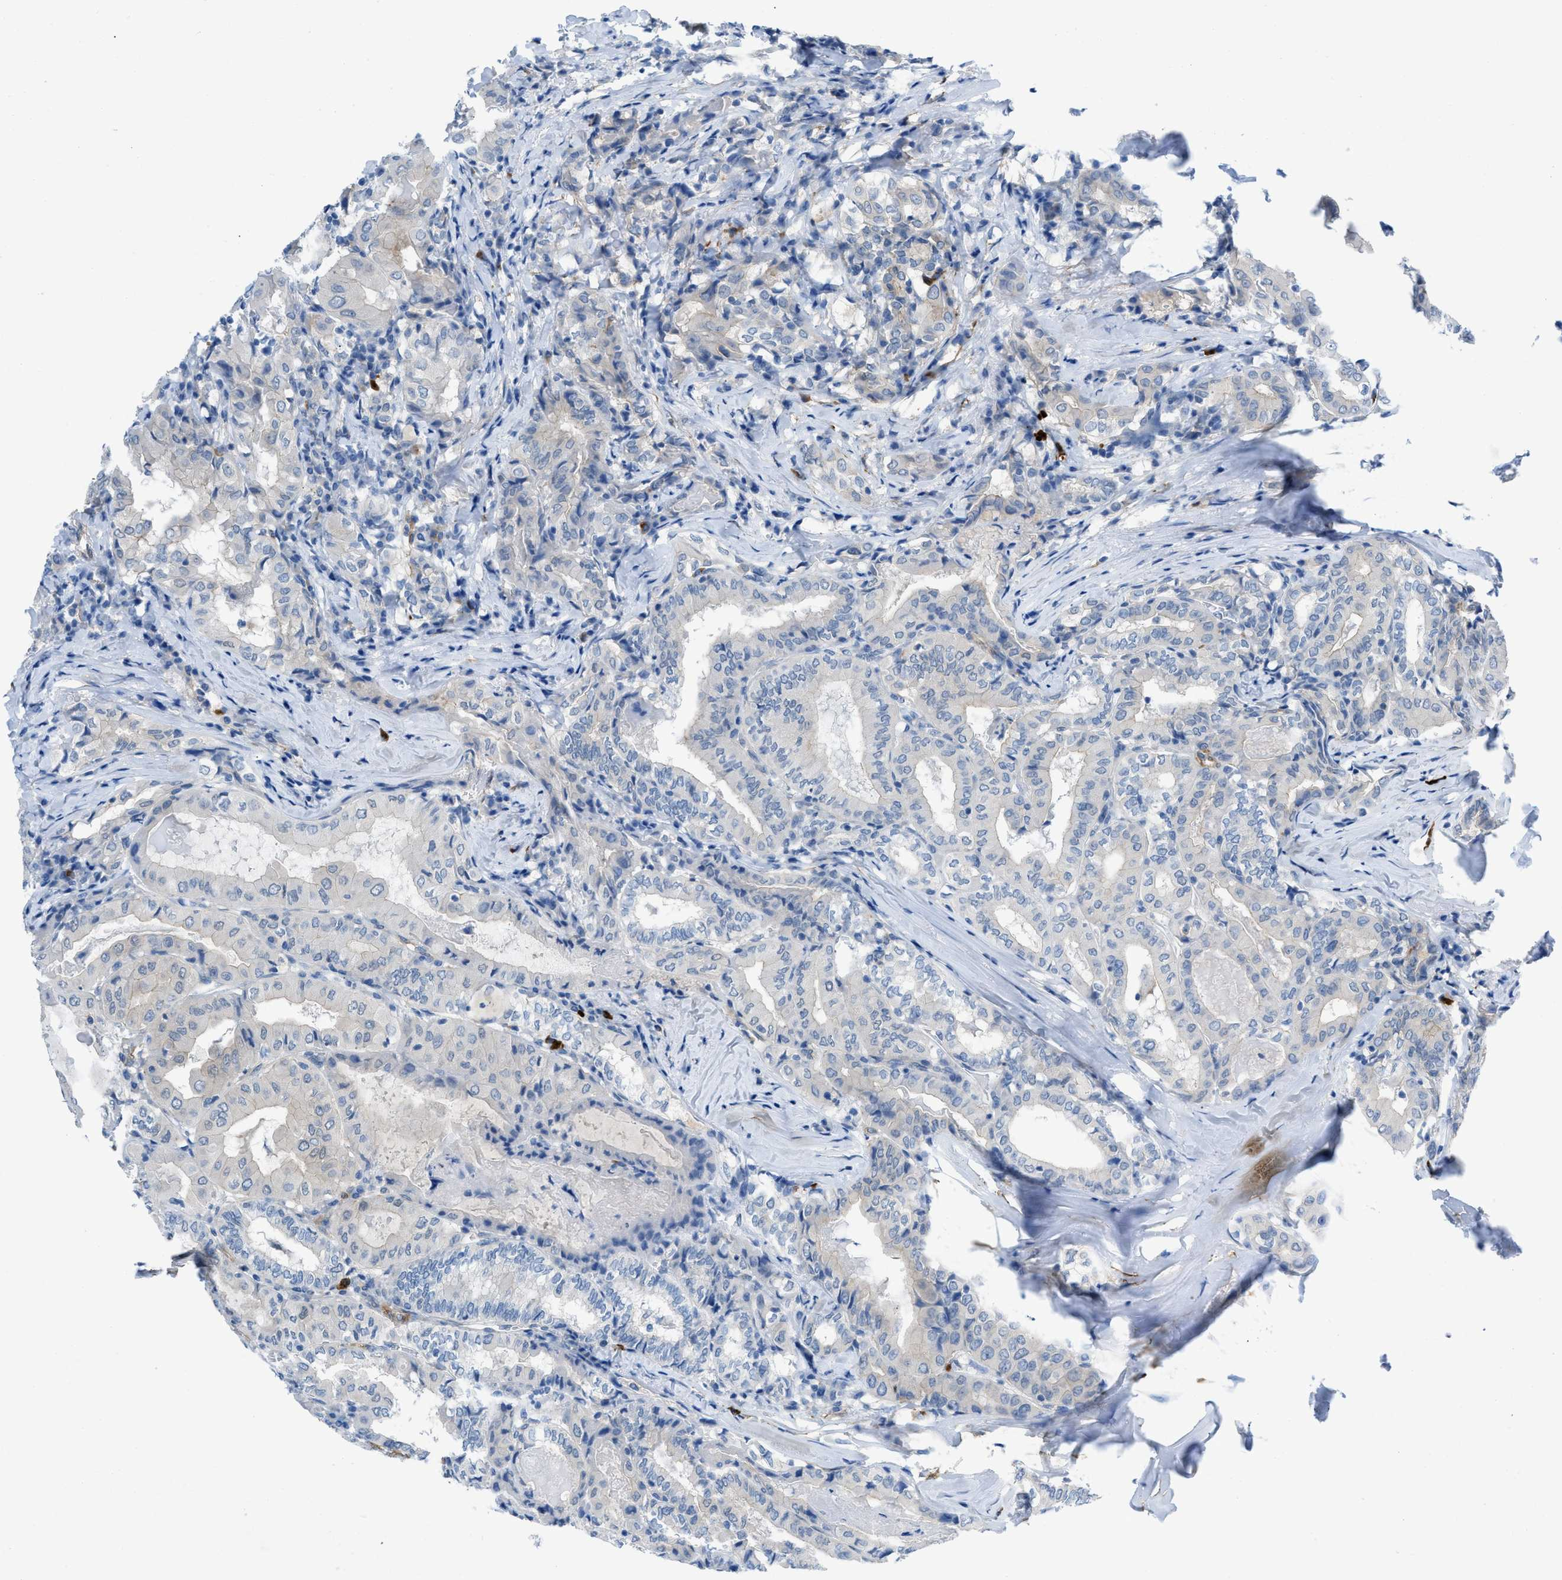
{"staining": {"intensity": "negative", "quantity": "none", "location": "none"}, "tissue": "thyroid cancer", "cell_type": "Tumor cells", "image_type": "cancer", "snomed": [{"axis": "morphology", "description": "Papillary adenocarcinoma, NOS"}, {"axis": "topography", "description": "Thyroid gland"}], "caption": "High magnification brightfield microscopy of papillary adenocarcinoma (thyroid) stained with DAB (3,3'-diaminobenzidine) (brown) and counterstained with hematoxylin (blue): tumor cells show no significant positivity. (Immunohistochemistry, brightfield microscopy, high magnification).", "gene": "PDLIM5", "patient": {"sex": "female", "age": 42}}